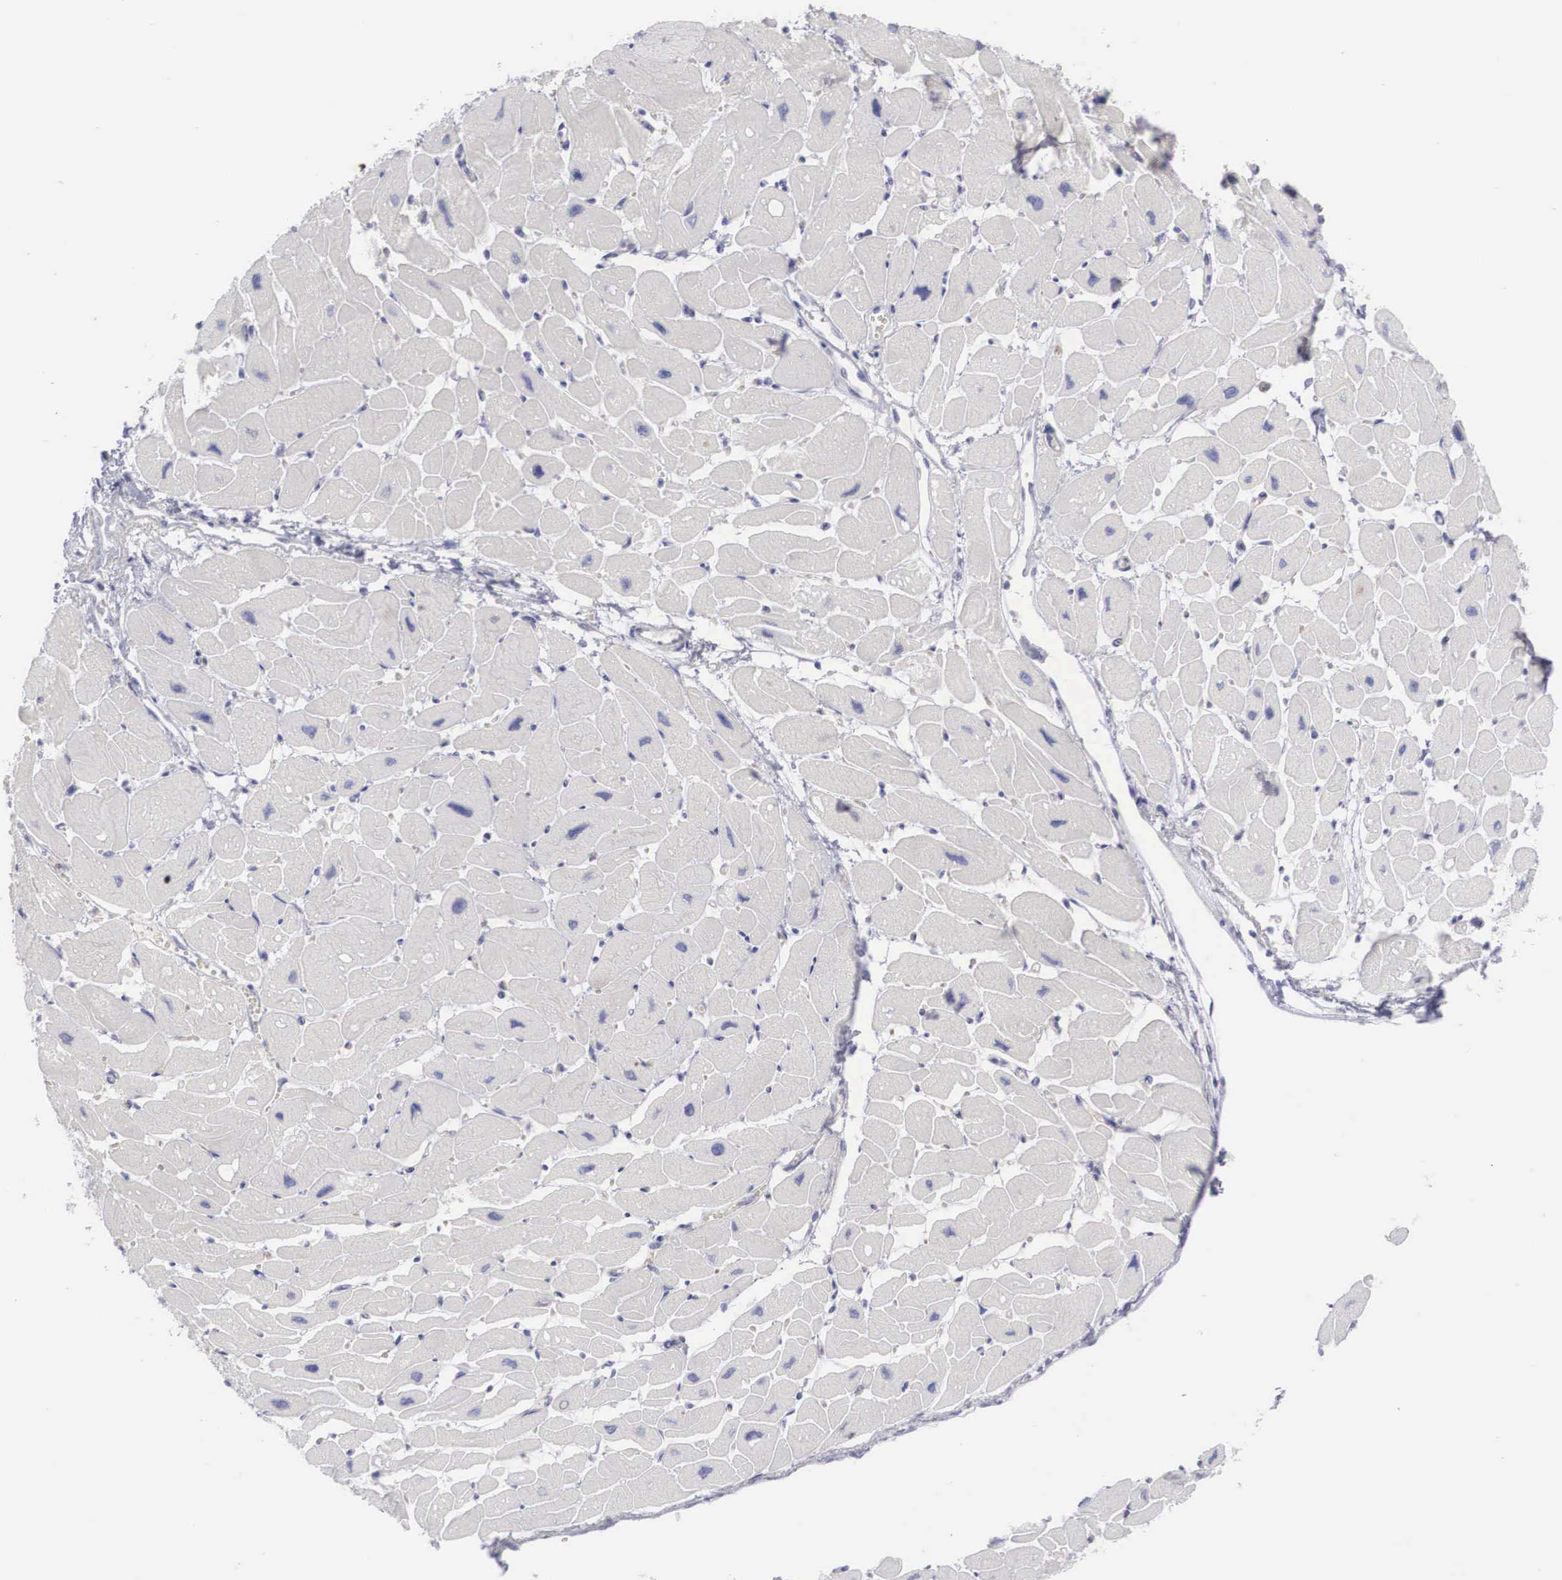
{"staining": {"intensity": "negative", "quantity": "none", "location": "none"}, "tissue": "heart muscle", "cell_type": "Cardiomyocytes", "image_type": "normal", "snomed": [{"axis": "morphology", "description": "Normal tissue, NOS"}, {"axis": "topography", "description": "Heart"}], "caption": "A high-resolution image shows IHC staining of benign heart muscle, which demonstrates no significant staining in cardiomyocytes.", "gene": "RBPJ", "patient": {"sex": "female", "age": 54}}